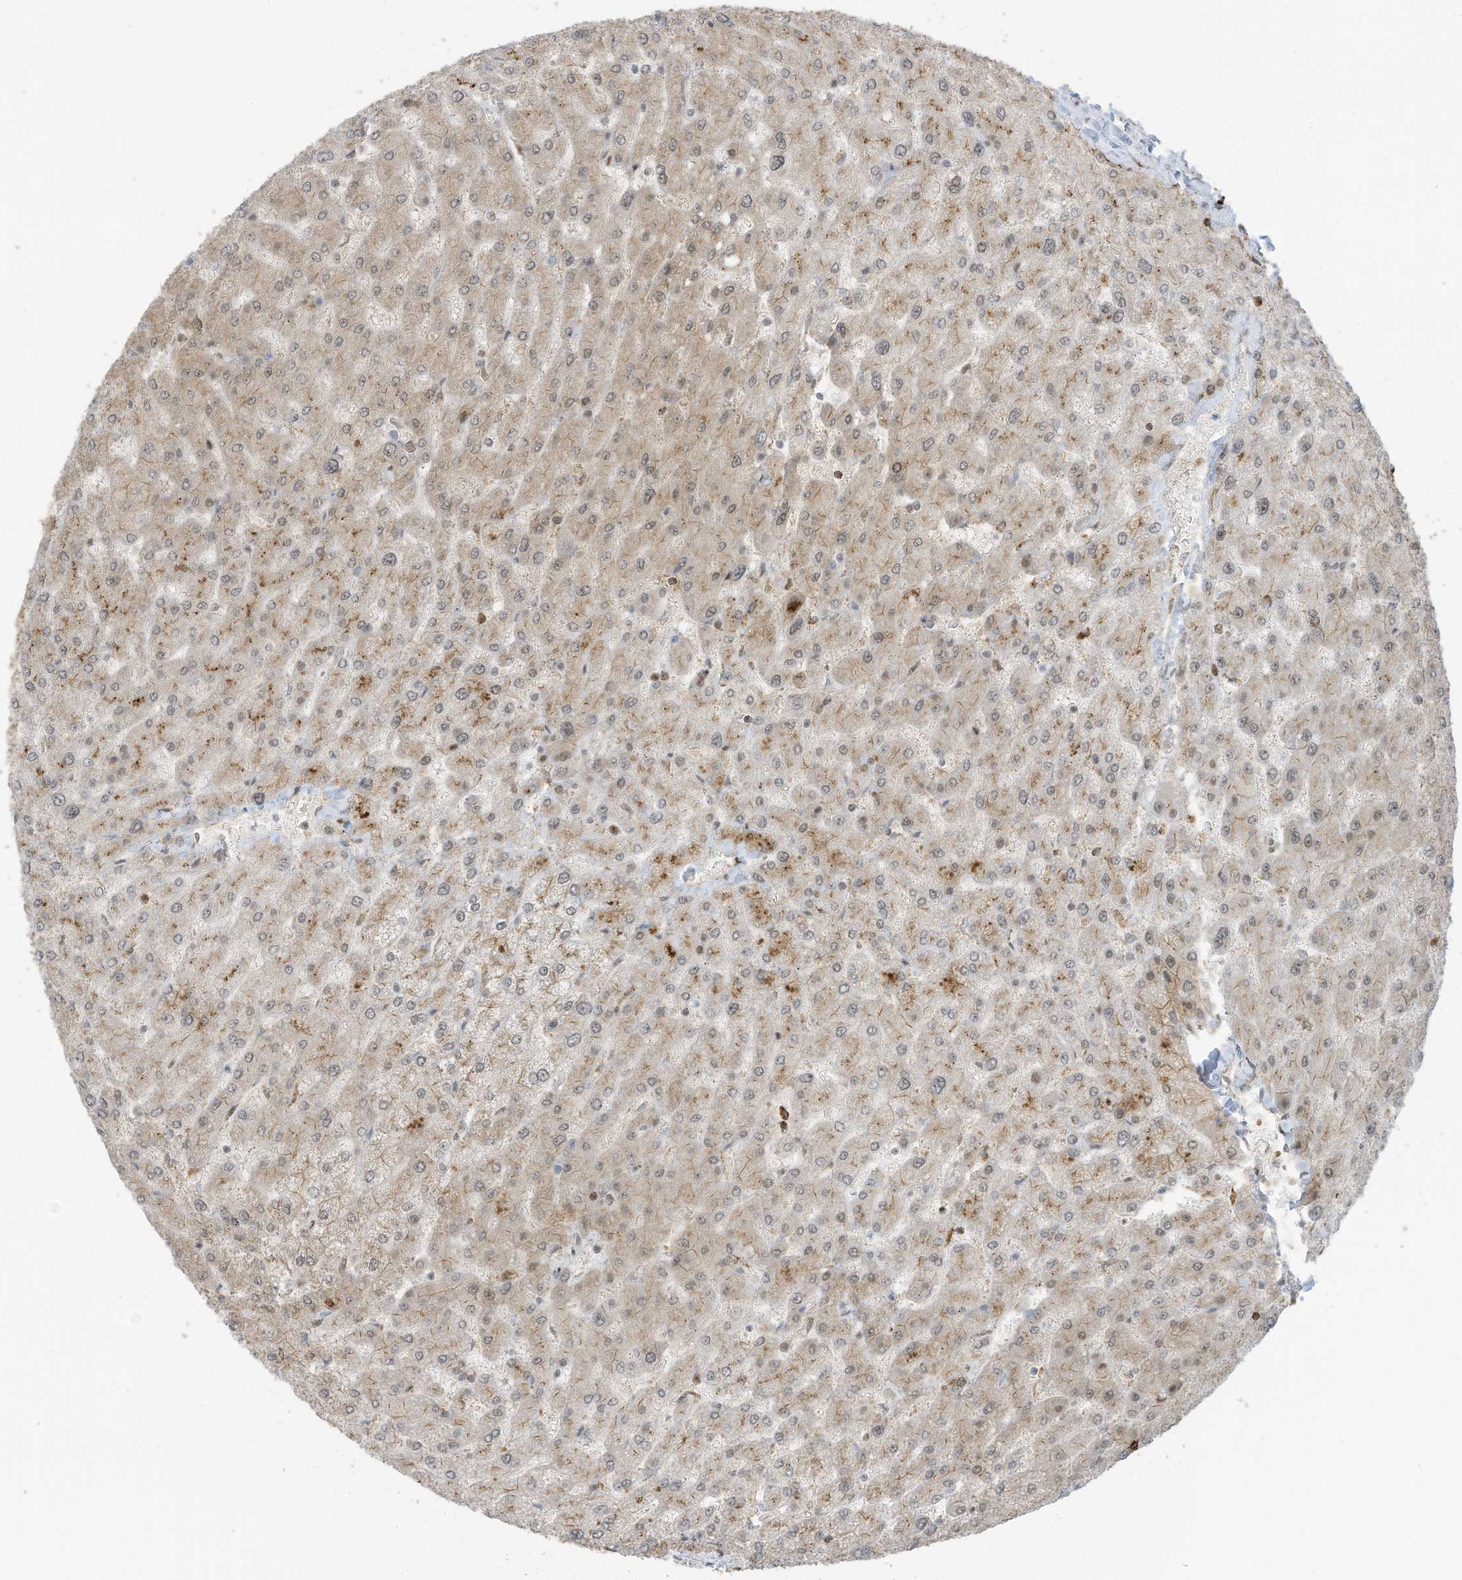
{"staining": {"intensity": "strong", "quantity": ">75%", "location": "cytoplasmic/membranous,nuclear"}, "tissue": "liver", "cell_type": "Cholangiocytes", "image_type": "normal", "snomed": [{"axis": "morphology", "description": "Normal tissue, NOS"}, {"axis": "topography", "description": "Liver"}], "caption": "Immunohistochemical staining of unremarkable liver reveals strong cytoplasmic/membranous,nuclear protein positivity in about >75% of cholangiocytes. The staining is performed using DAB brown chromogen to label protein expression. The nuclei are counter-stained blue using hematoxylin.", "gene": "ZCWPW2", "patient": {"sex": "male", "age": 55}}